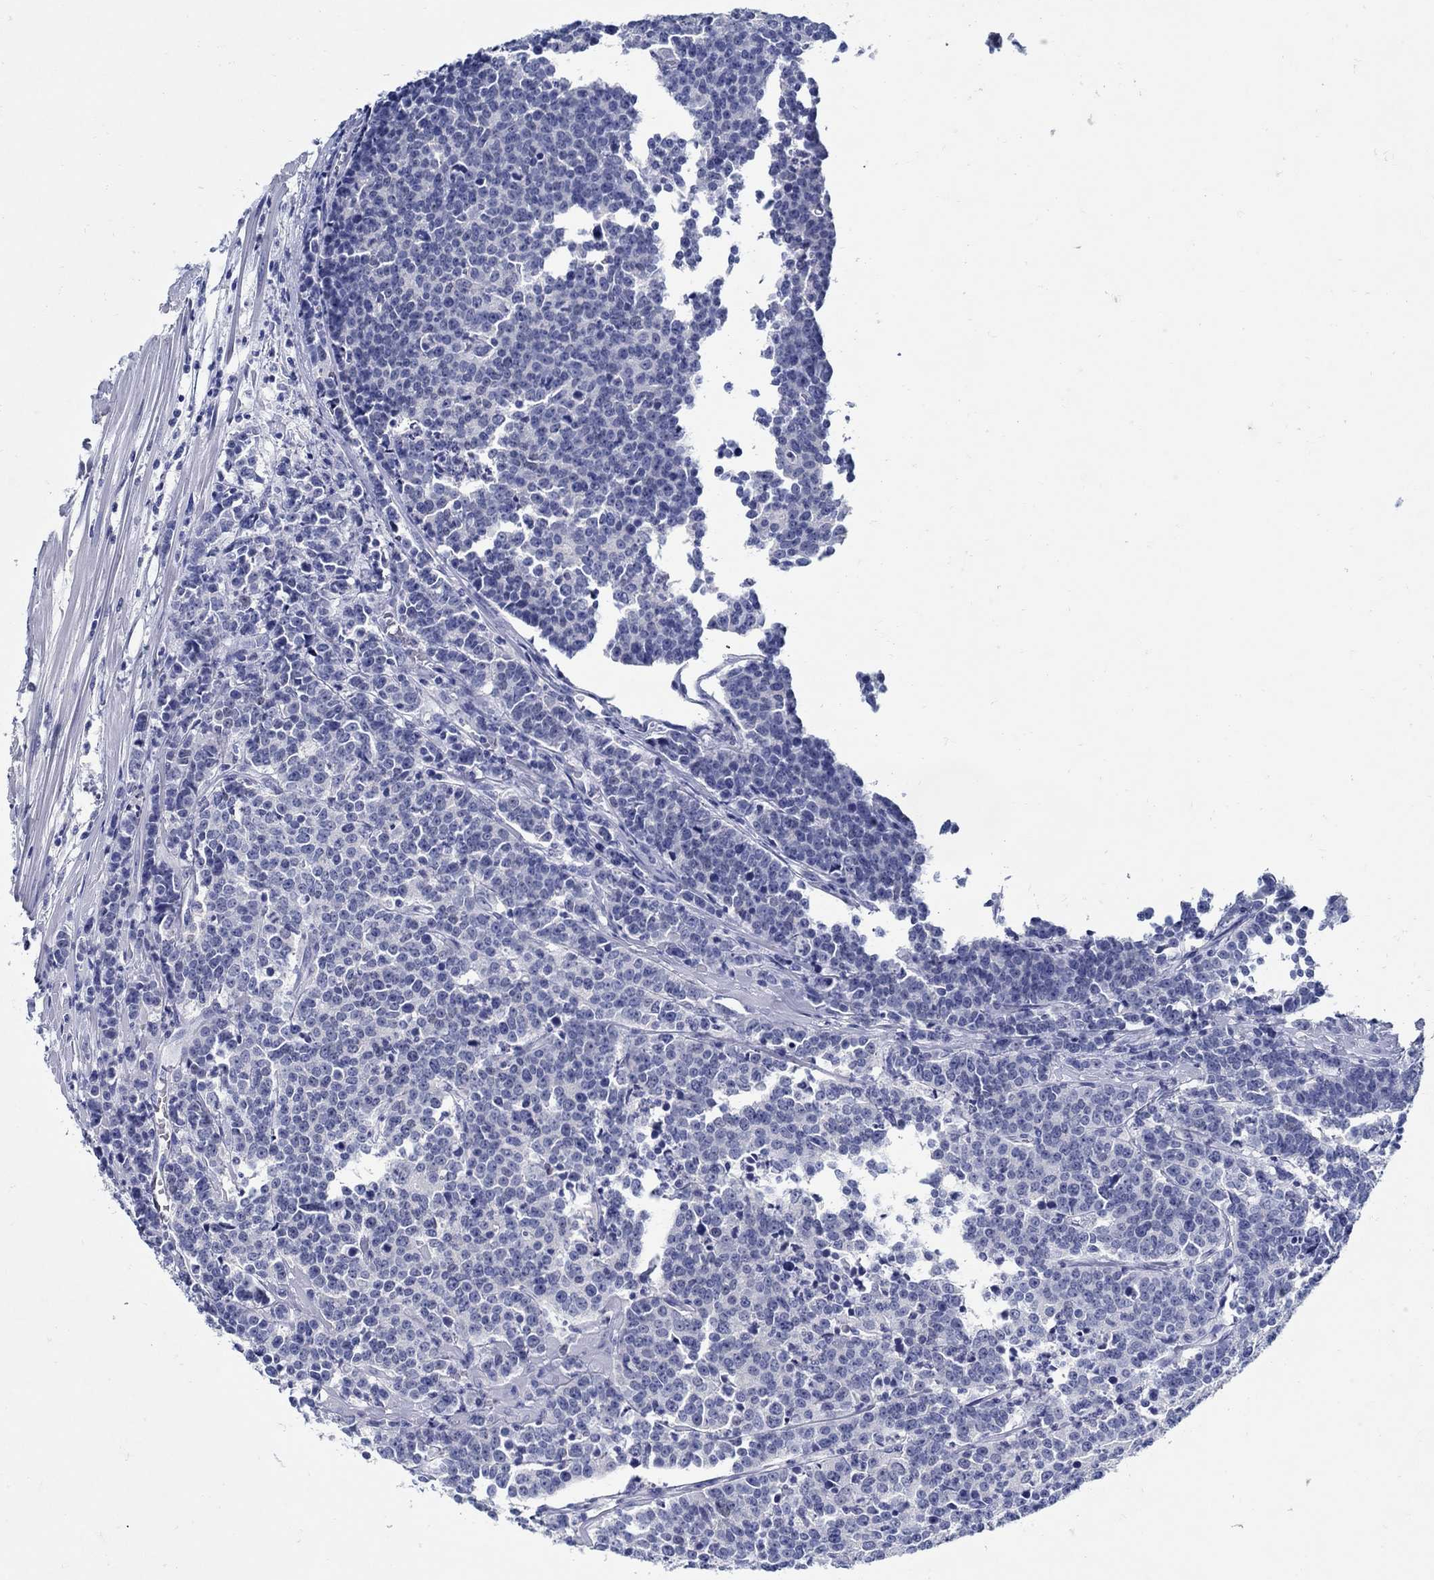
{"staining": {"intensity": "negative", "quantity": "none", "location": "none"}, "tissue": "prostate cancer", "cell_type": "Tumor cells", "image_type": "cancer", "snomed": [{"axis": "morphology", "description": "Adenocarcinoma, NOS"}, {"axis": "topography", "description": "Prostate"}], "caption": "IHC photomicrograph of human prostate cancer (adenocarcinoma) stained for a protein (brown), which reveals no expression in tumor cells.", "gene": "PAX9", "patient": {"sex": "male", "age": 67}}